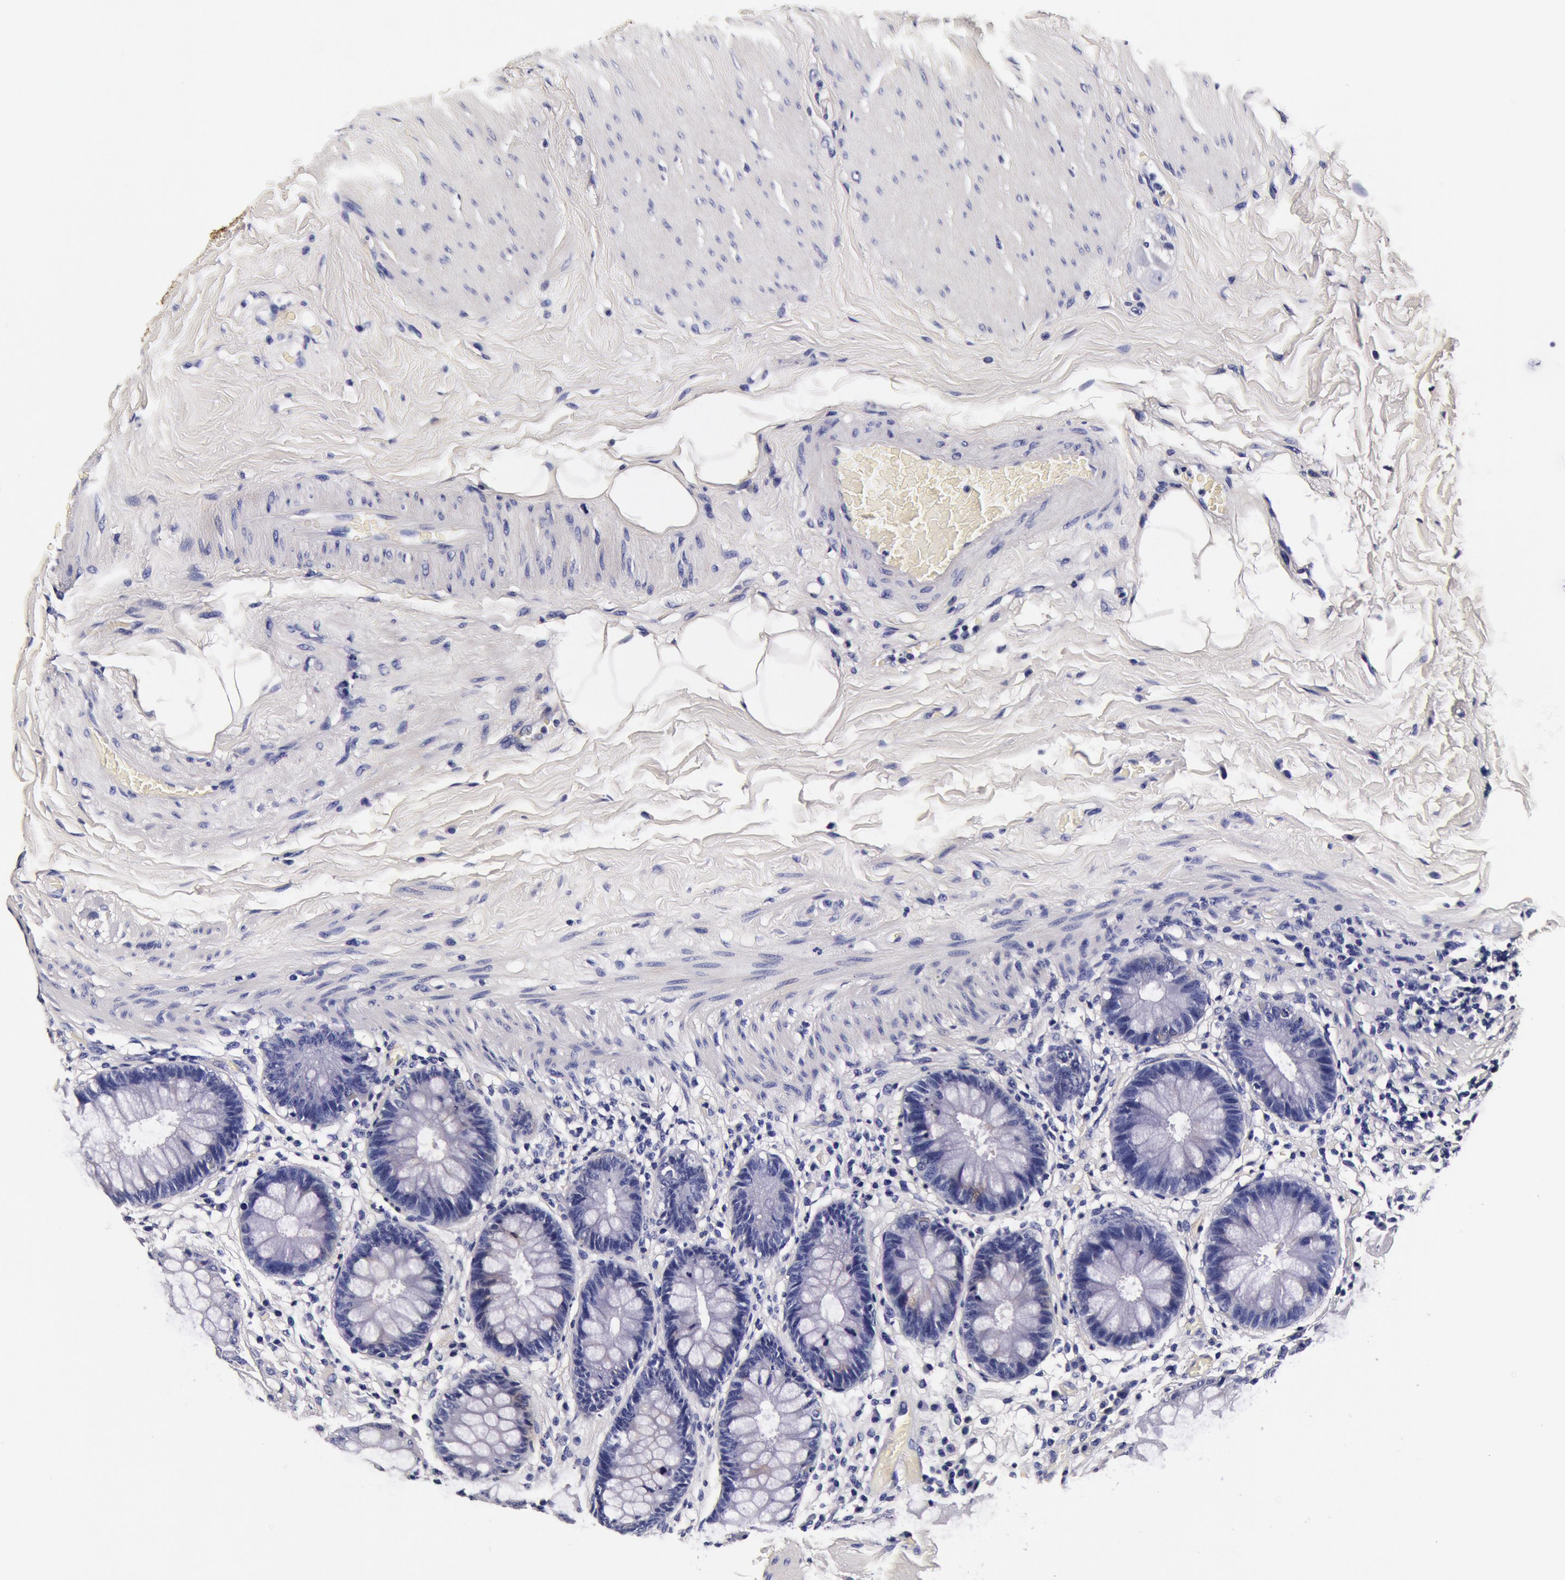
{"staining": {"intensity": "negative", "quantity": "none", "location": "none"}, "tissue": "rectum", "cell_type": "Glandular cells", "image_type": "normal", "snomed": [{"axis": "morphology", "description": "Normal tissue, NOS"}, {"axis": "topography", "description": "Rectum"}], "caption": "Immunohistochemistry (IHC) image of unremarkable human rectum stained for a protein (brown), which demonstrates no staining in glandular cells.", "gene": "CCDC22", "patient": {"sex": "female", "age": 46}}